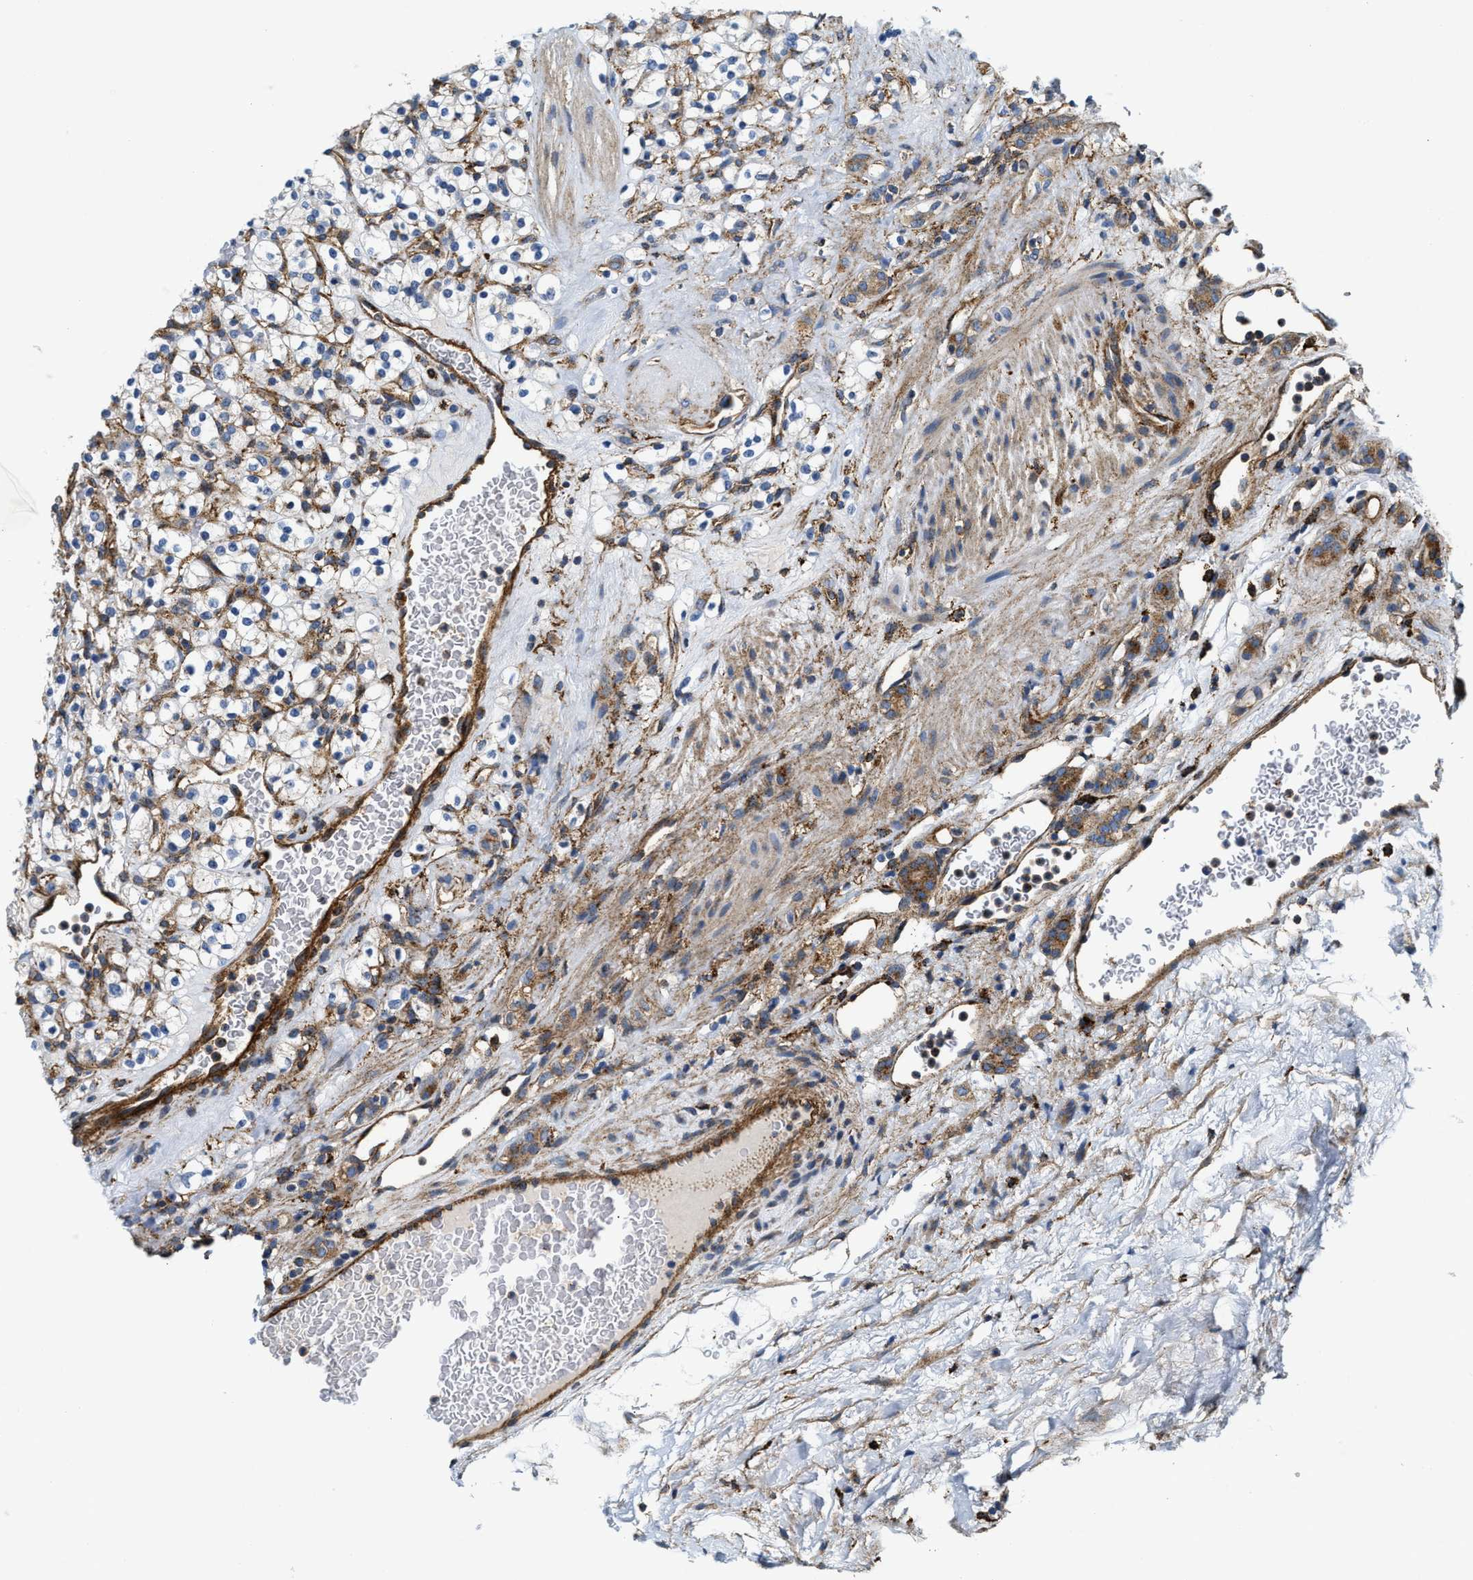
{"staining": {"intensity": "negative", "quantity": "none", "location": "none"}, "tissue": "renal cancer", "cell_type": "Tumor cells", "image_type": "cancer", "snomed": [{"axis": "morphology", "description": "Normal tissue, NOS"}, {"axis": "morphology", "description": "Adenocarcinoma, NOS"}, {"axis": "topography", "description": "Kidney"}], "caption": "Image shows no protein staining in tumor cells of renal cancer (adenocarcinoma) tissue. (Immunohistochemistry (ihc), brightfield microscopy, high magnification).", "gene": "NSUN7", "patient": {"sex": "female", "age": 72}}